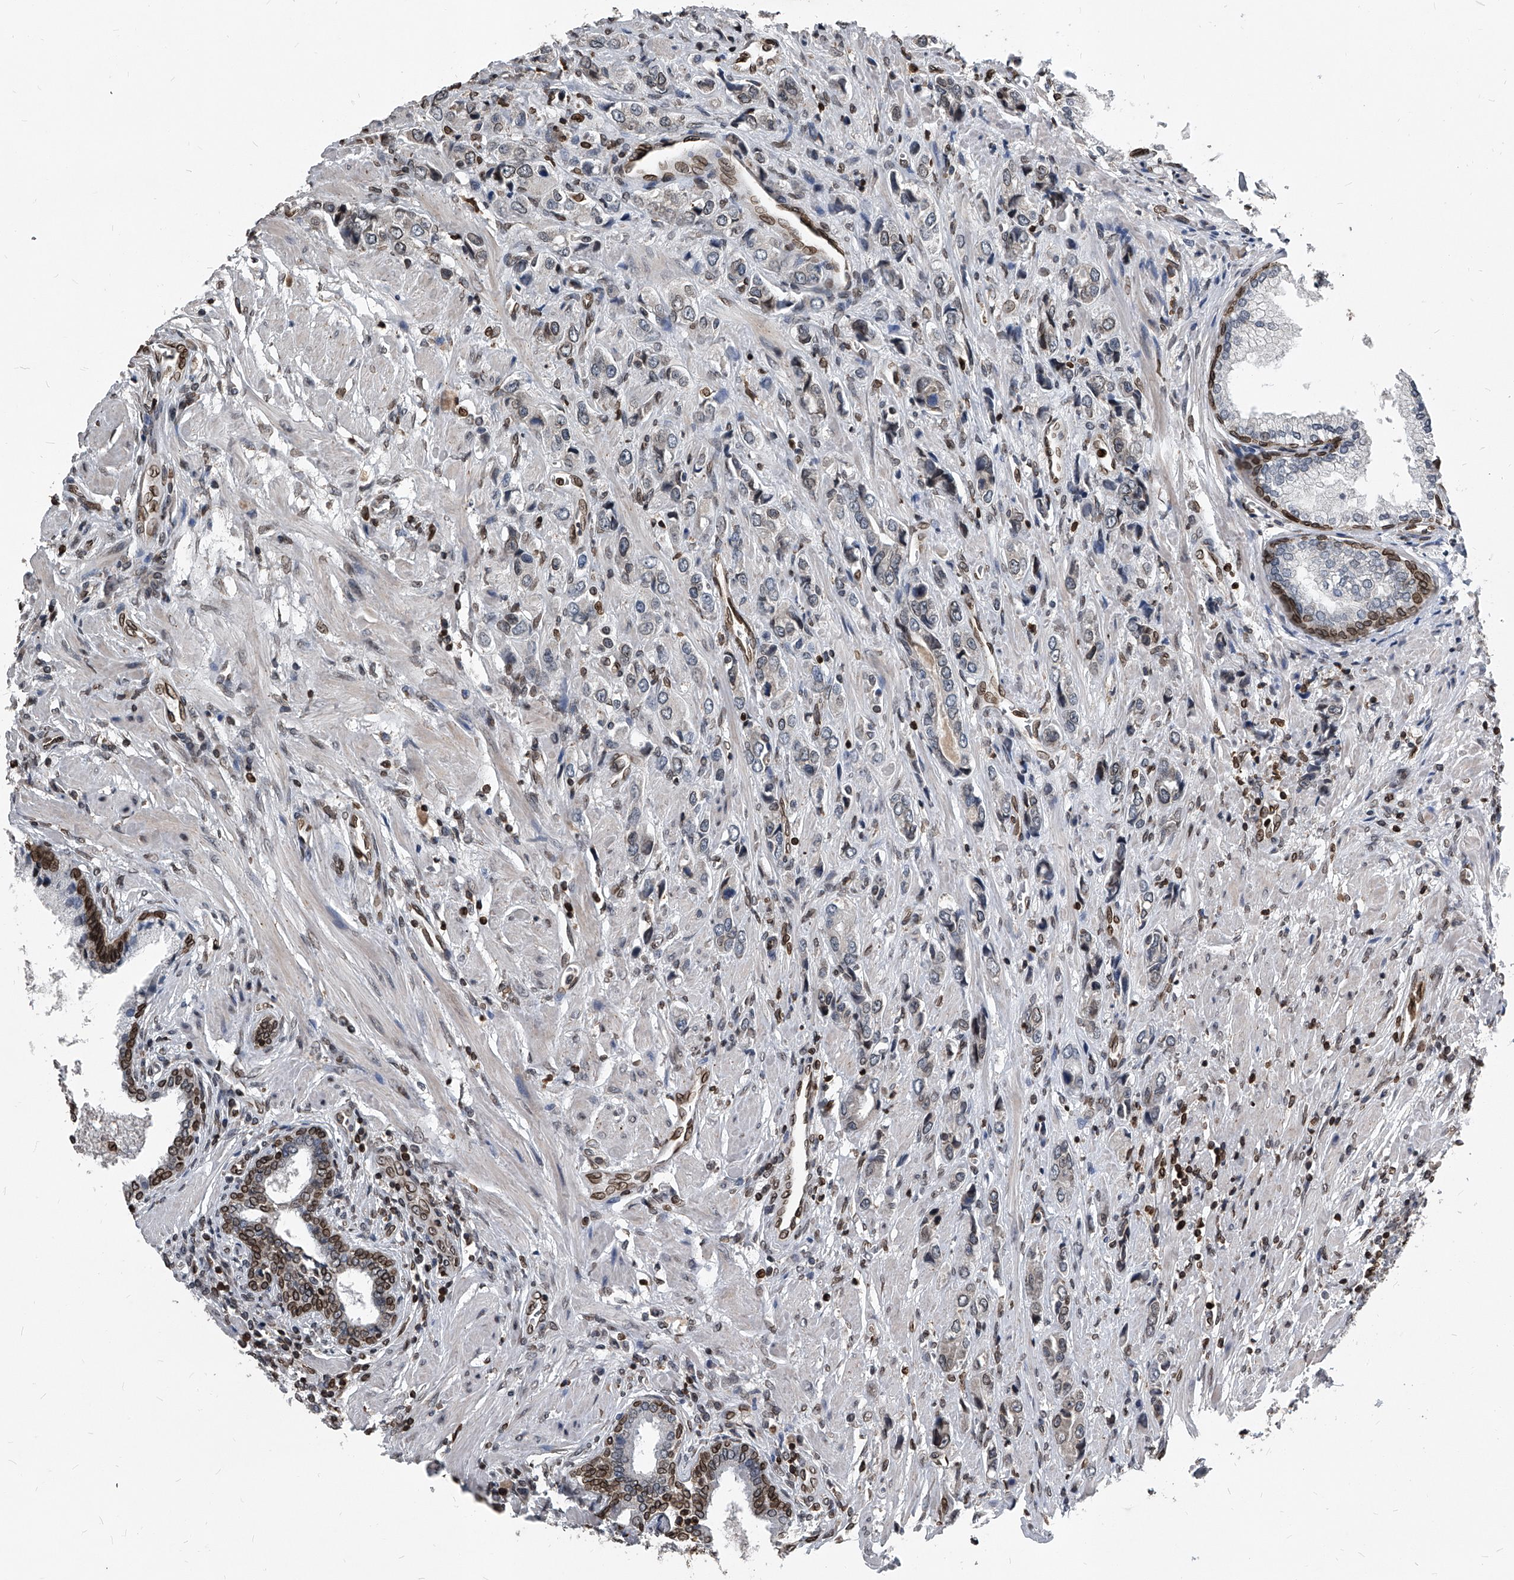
{"staining": {"intensity": "moderate", "quantity": "25%-75%", "location": "cytoplasmic/membranous,nuclear"}, "tissue": "prostate cancer", "cell_type": "Tumor cells", "image_type": "cancer", "snomed": [{"axis": "morphology", "description": "Adenocarcinoma, High grade"}, {"axis": "topography", "description": "Prostate"}], "caption": "Moderate cytoplasmic/membranous and nuclear positivity is present in approximately 25%-75% of tumor cells in adenocarcinoma (high-grade) (prostate). The staining was performed using DAB, with brown indicating positive protein expression. Nuclei are stained blue with hematoxylin.", "gene": "PHF20", "patient": {"sex": "male", "age": 61}}